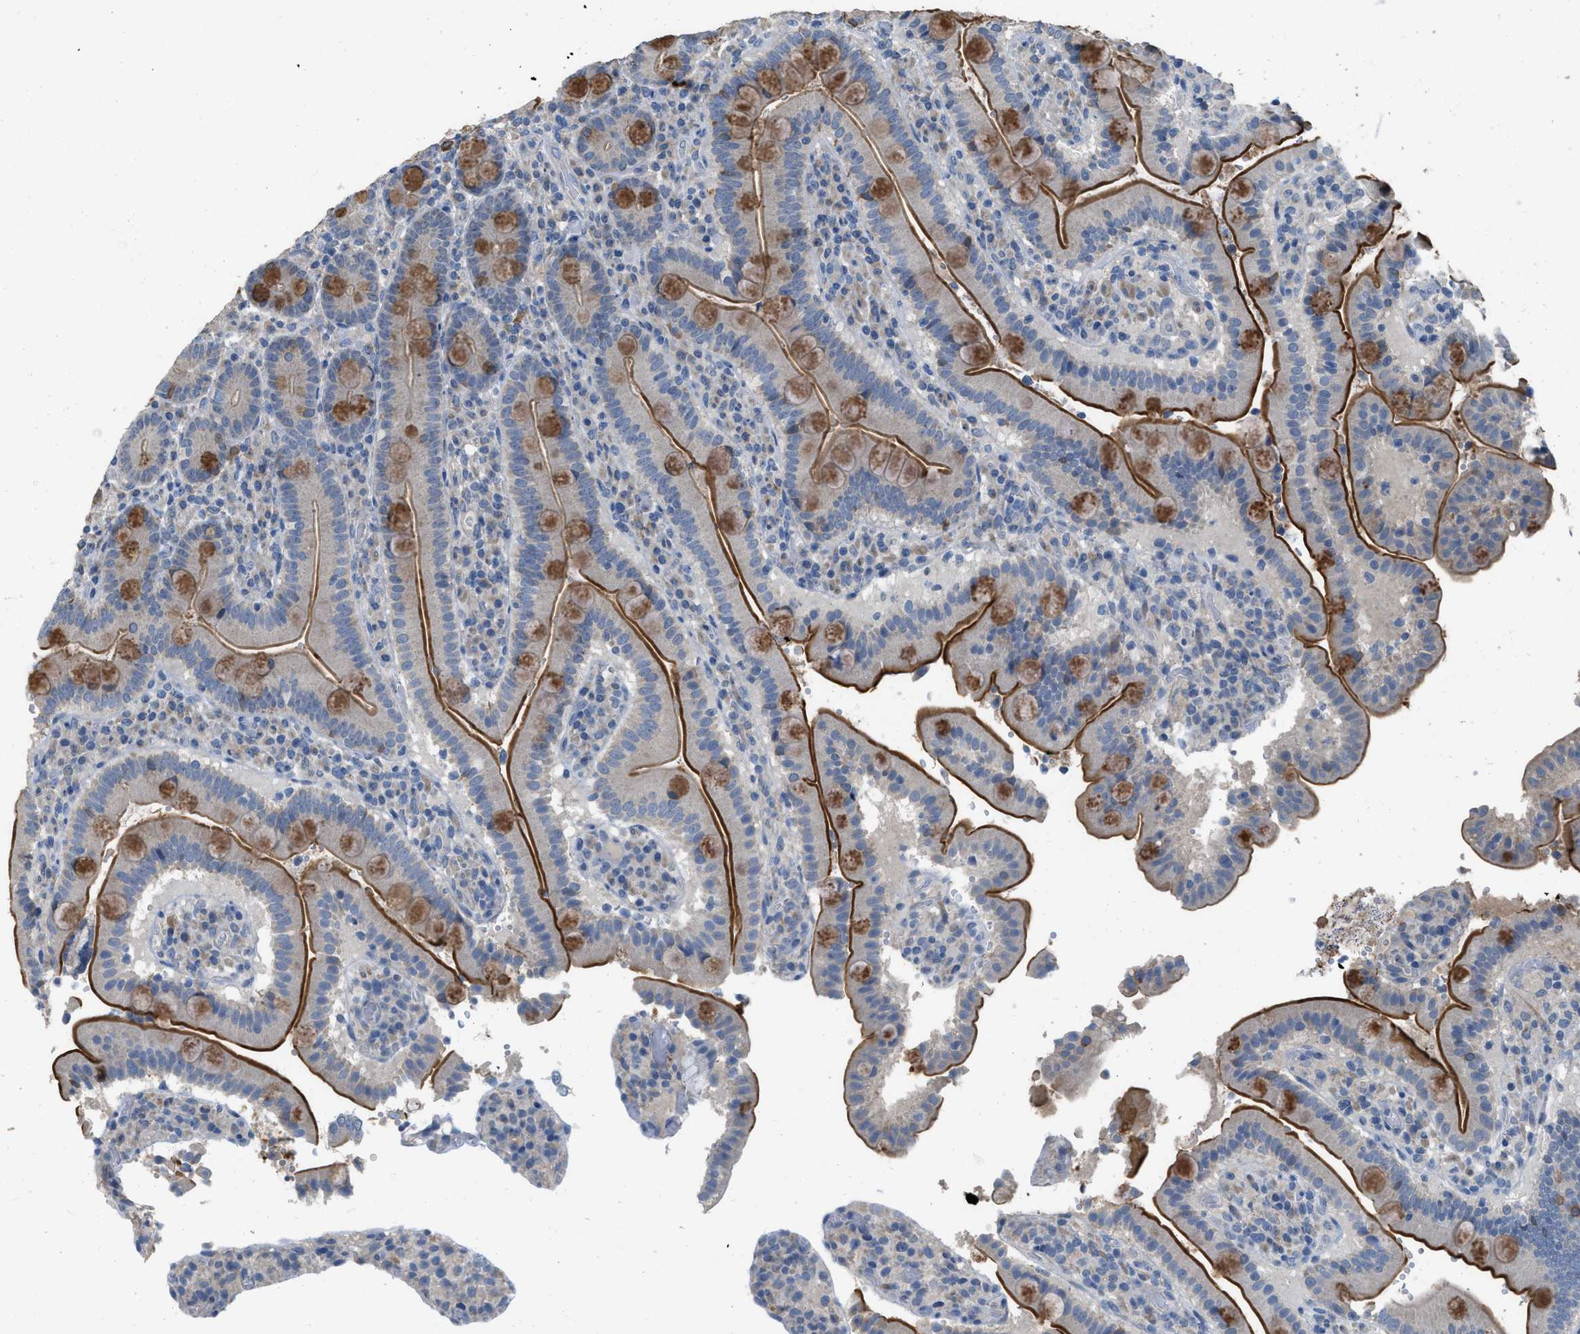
{"staining": {"intensity": "moderate", "quantity": "25%-75%", "location": "cytoplasmic/membranous"}, "tissue": "duodenum", "cell_type": "Glandular cells", "image_type": "normal", "snomed": [{"axis": "morphology", "description": "Normal tissue, NOS"}, {"axis": "topography", "description": "Small intestine, NOS"}], "caption": "A high-resolution histopathology image shows immunohistochemistry (IHC) staining of unremarkable duodenum, which shows moderate cytoplasmic/membranous expression in about 25%-75% of glandular cells.", "gene": "TIMD4", "patient": {"sex": "female", "age": 71}}